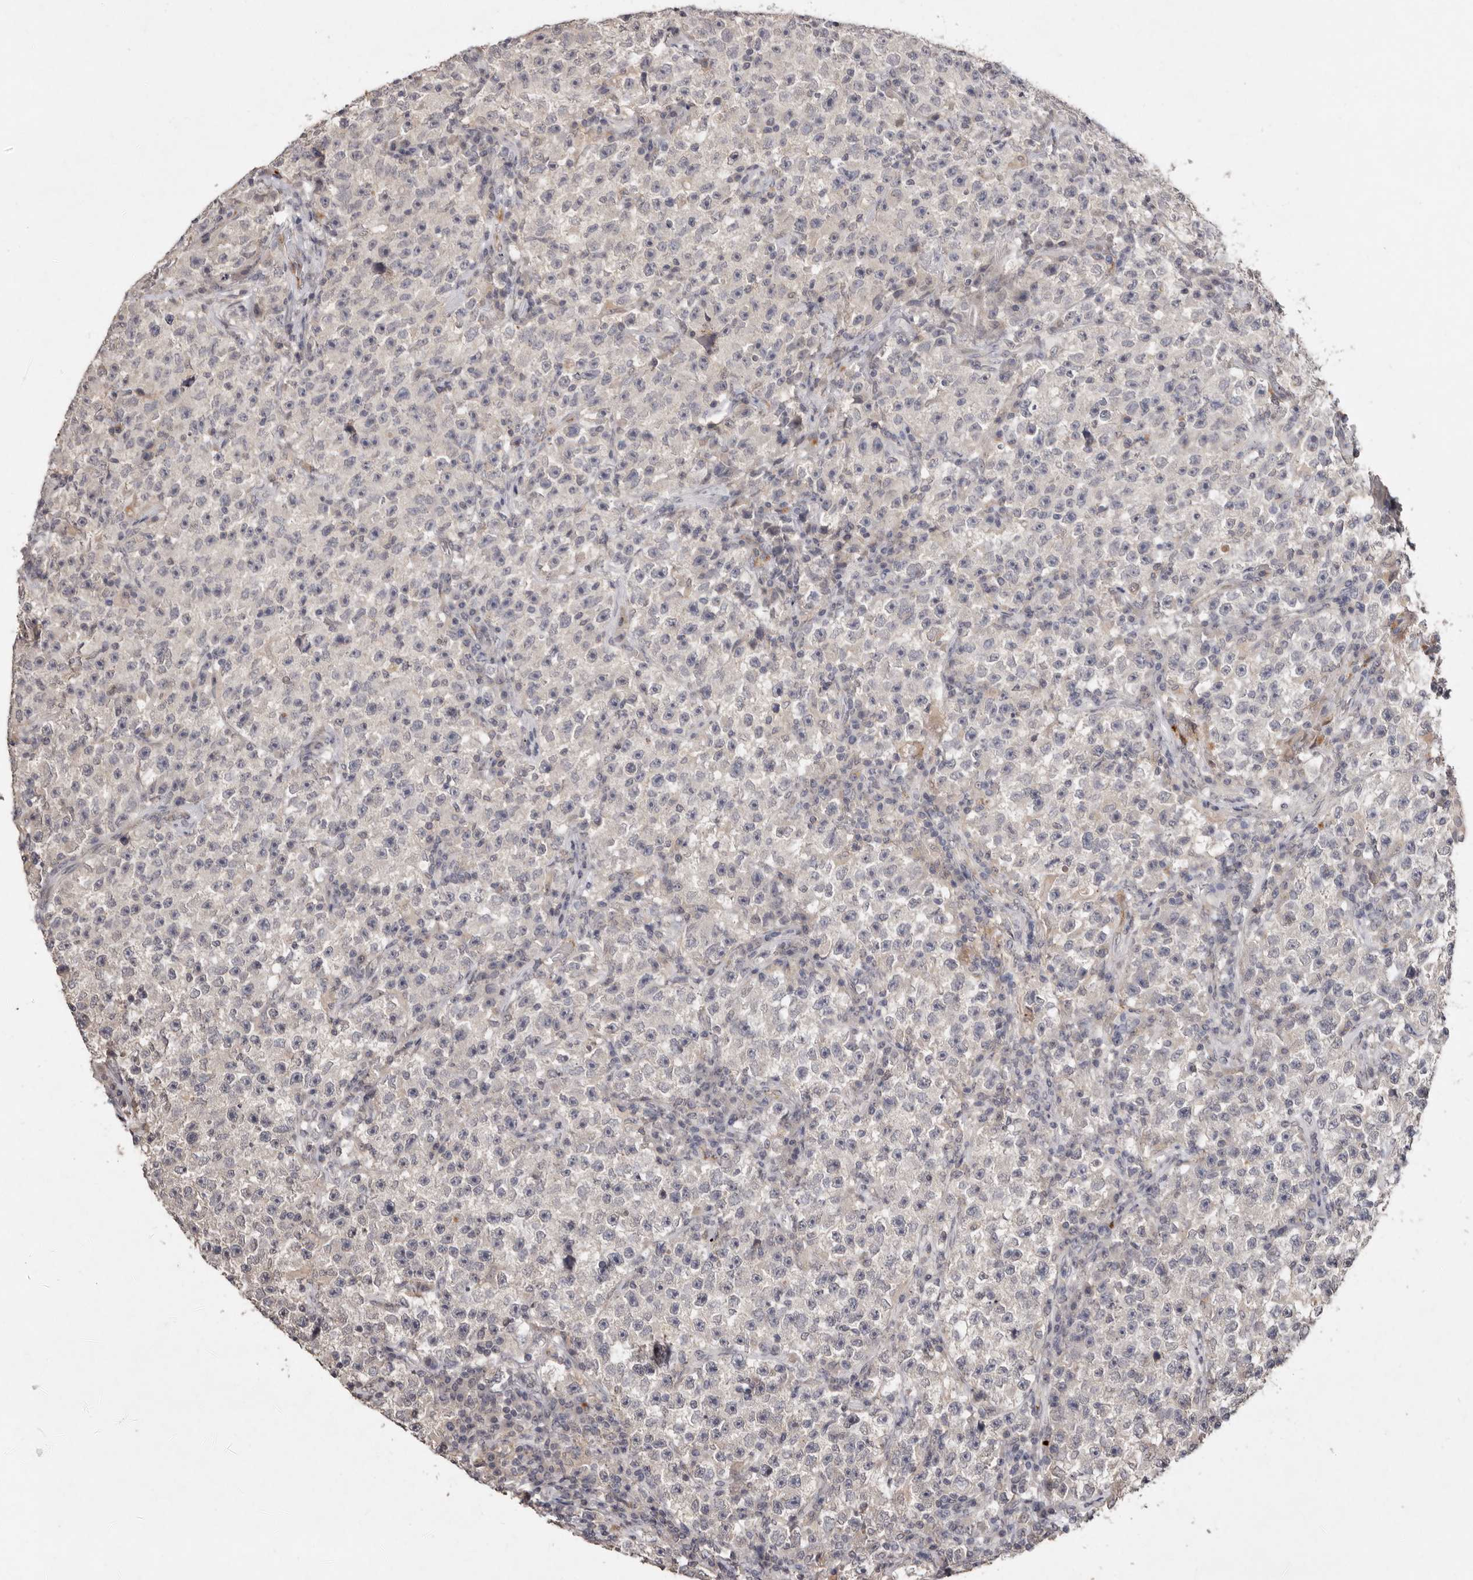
{"staining": {"intensity": "negative", "quantity": "none", "location": "none"}, "tissue": "testis cancer", "cell_type": "Tumor cells", "image_type": "cancer", "snomed": [{"axis": "morphology", "description": "Seminoma, NOS"}, {"axis": "topography", "description": "Testis"}], "caption": "There is no significant positivity in tumor cells of testis cancer.", "gene": "SULT1E1", "patient": {"sex": "male", "age": 22}}